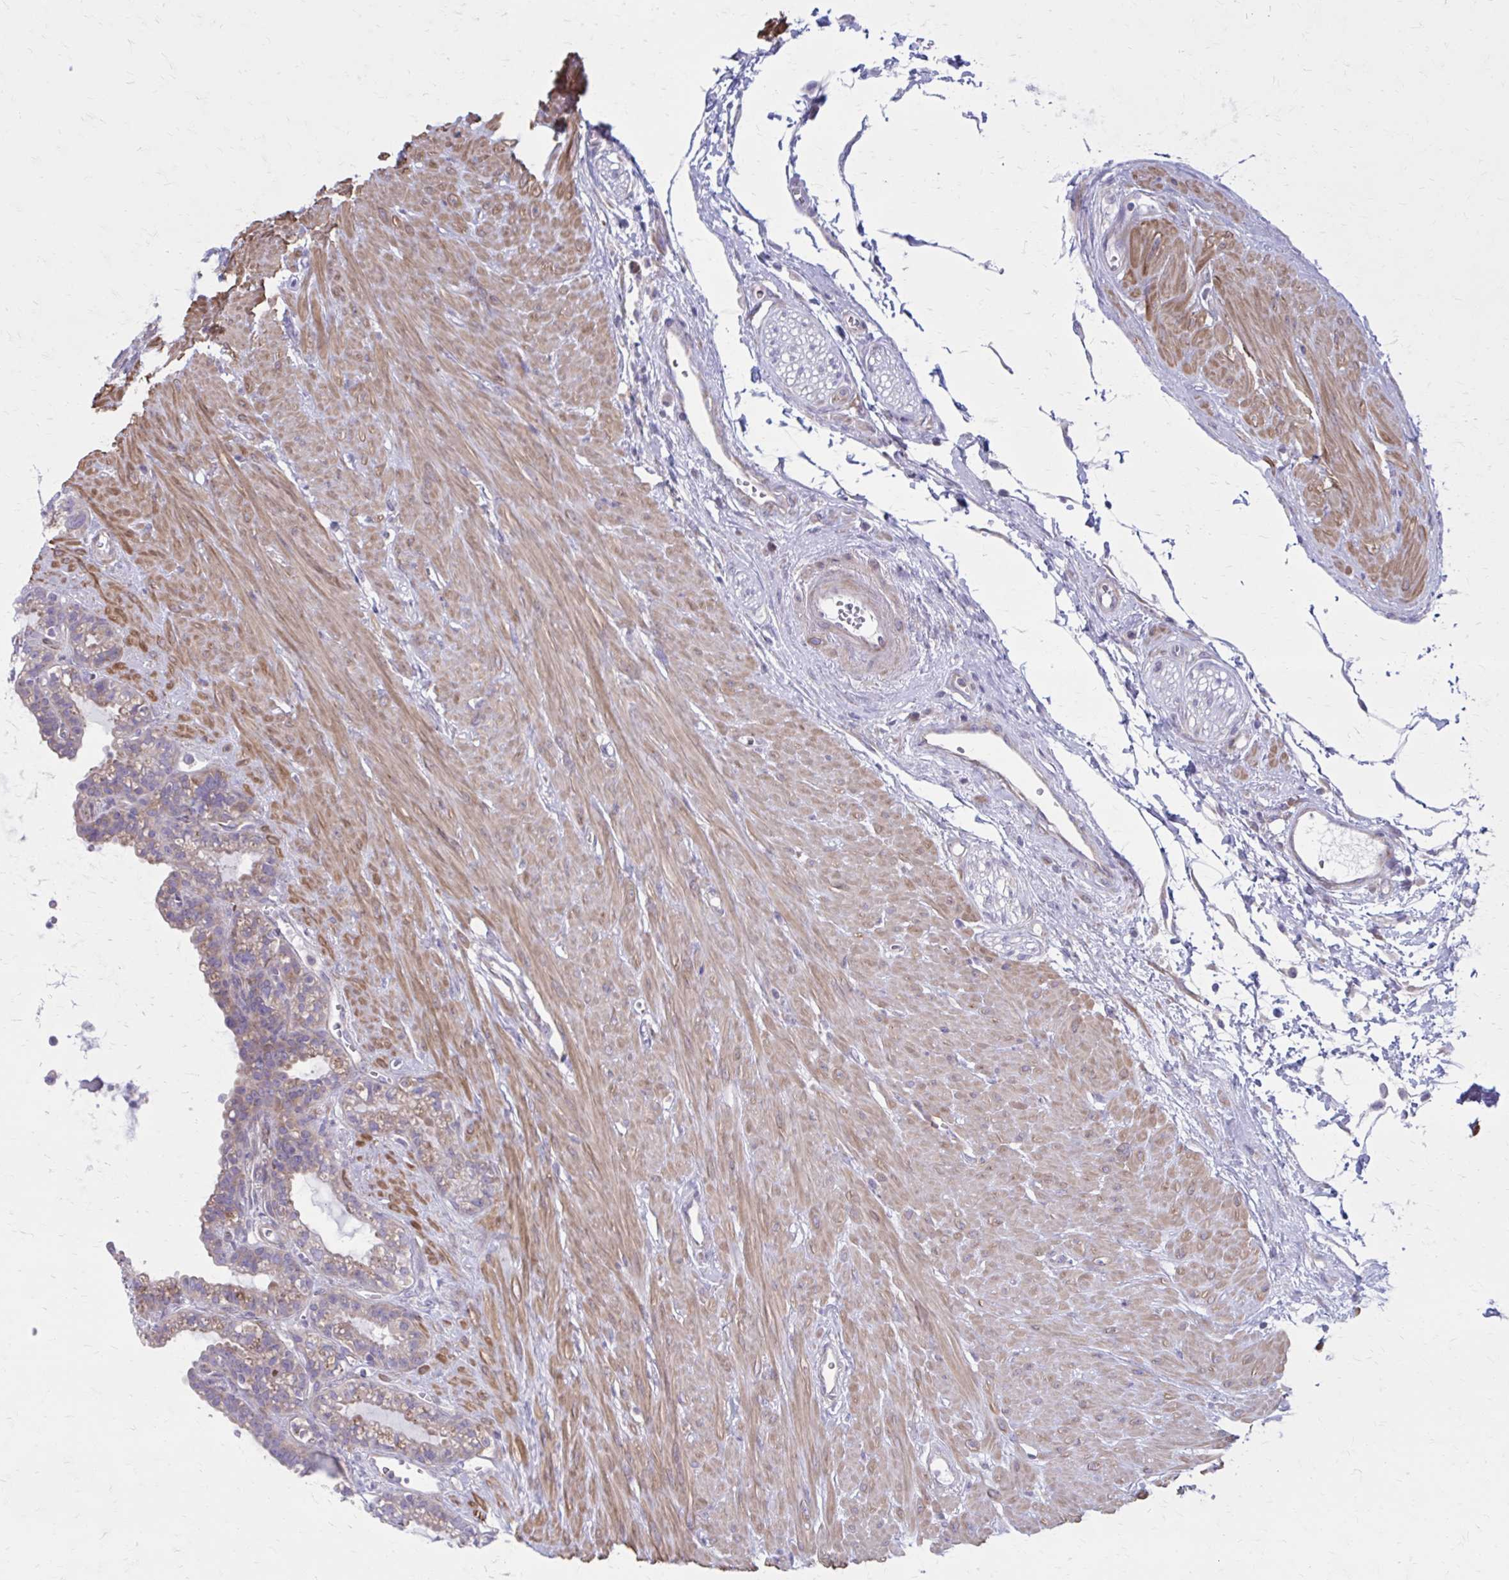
{"staining": {"intensity": "weak", "quantity": "25%-75%", "location": "cytoplasmic/membranous"}, "tissue": "seminal vesicle", "cell_type": "Glandular cells", "image_type": "normal", "snomed": [{"axis": "morphology", "description": "Normal tissue, NOS"}, {"axis": "topography", "description": "Seminal veicle"}], "caption": "This image displays normal seminal vesicle stained with immunohistochemistry to label a protein in brown. The cytoplasmic/membranous of glandular cells show weak positivity for the protein. Nuclei are counter-stained blue.", "gene": "GIGYF2", "patient": {"sex": "male", "age": 76}}